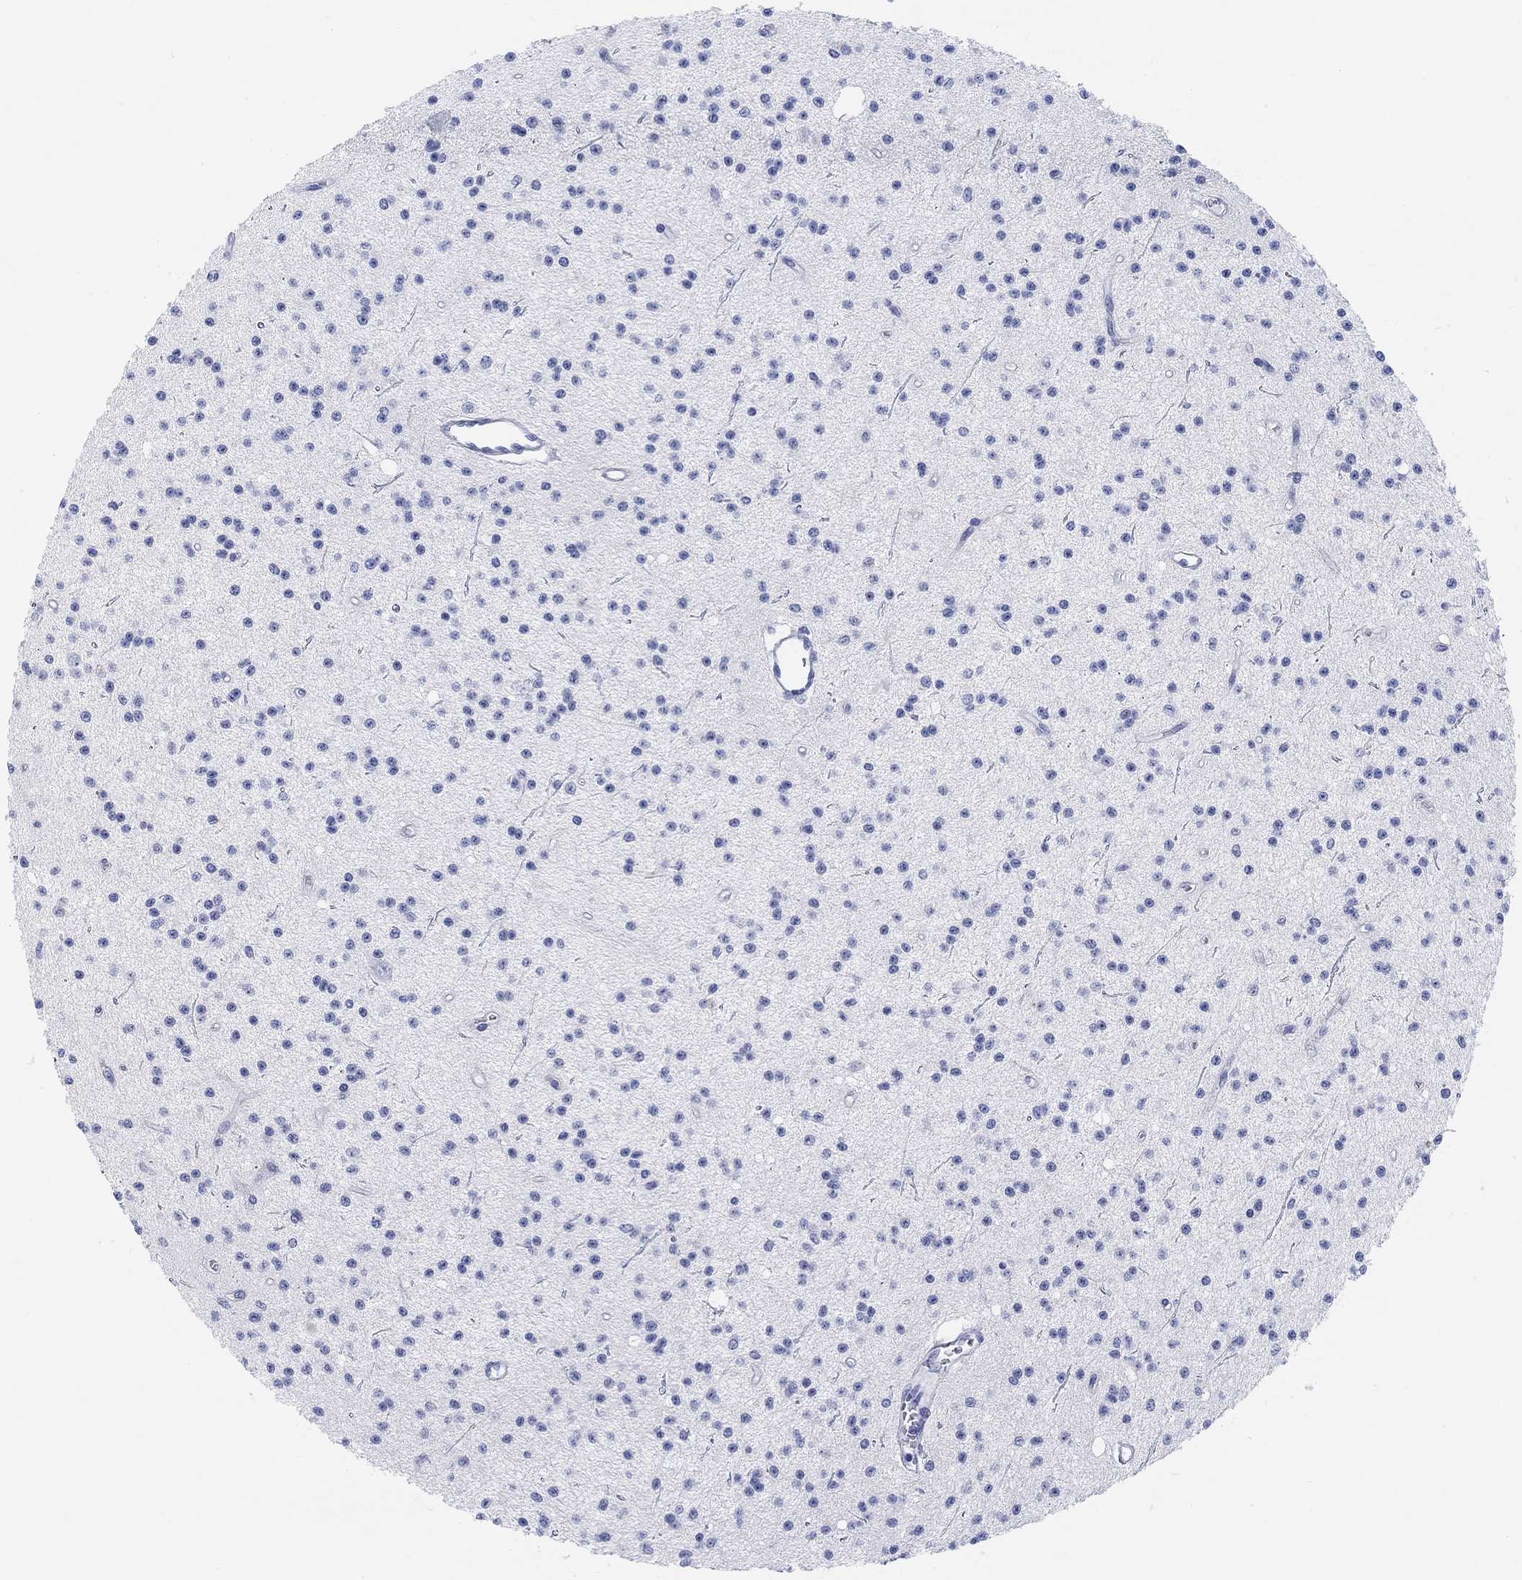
{"staining": {"intensity": "negative", "quantity": "none", "location": "none"}, "tissue": "glioma", "cell_type": "Tumor cells", "image_type": "cancer", "snomed": [{"axis": "morphology", "description": "Glioma, malignant, Low grade"}, {"axis": "topography", "description": "Brain"}], "caption": "Malignant low-grade glioma stained for a protein using IHC exhibits no positivity tumor cells.", "gene": "XIRP2", "patient": {"sex": "male", "age": 27}}